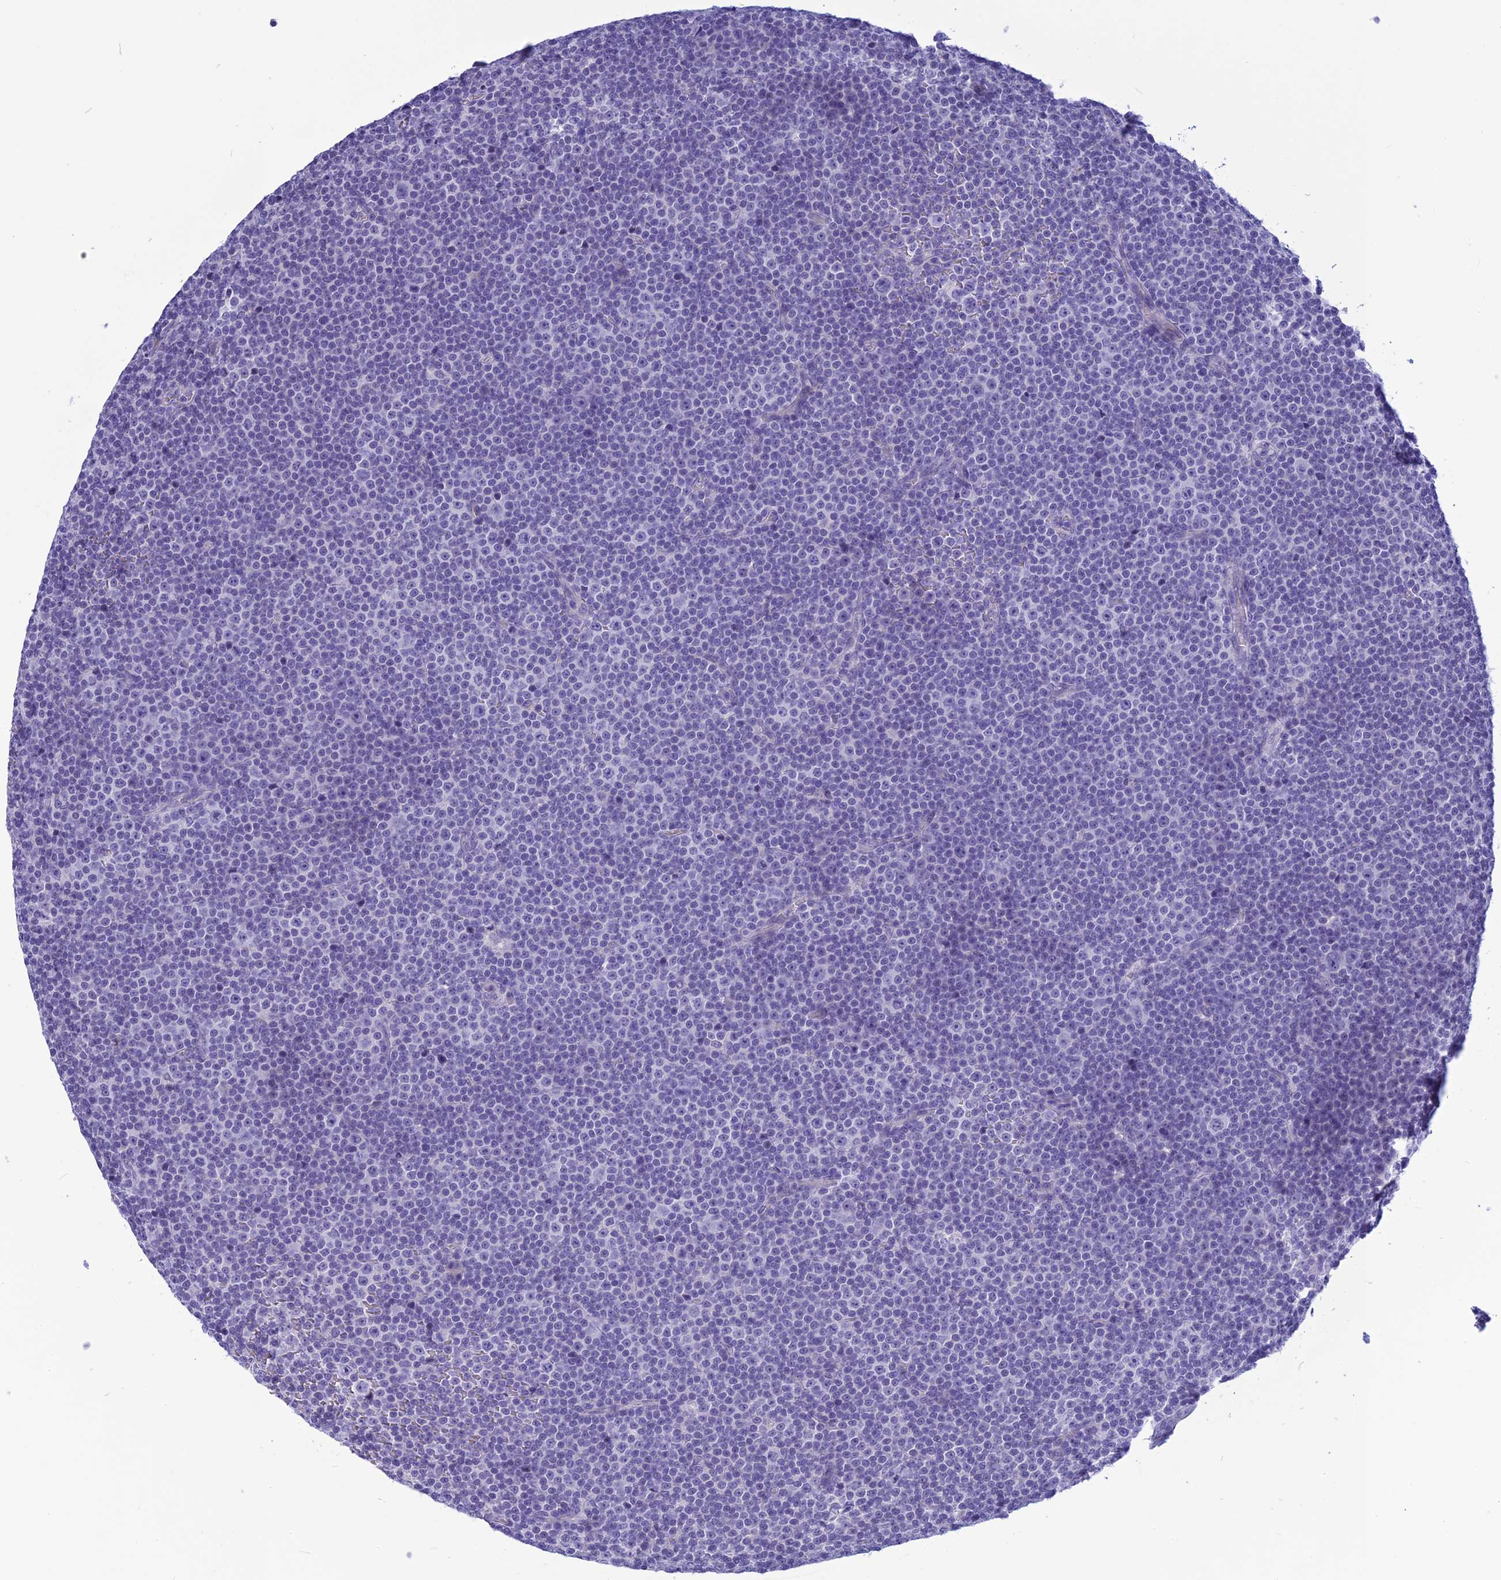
{"staining": {"intensity": "negative", "quantity": "none", "location": "none"}, "tissue": "lymphoma", "cell_type": "Tumor cells", "image_type": "cancer", "snomed": [{"axis": "morphology", "description": "Malignant lymphoma, non-Hodgkin's type, Low grade"}, {"axis": "topography", "description": "Lymph node"}], "caption": "Image shows no significant protein staining in tumor cells of malignant lymphoma, non-Hodgkin's type (low-grade). Nuclei are stained in blue.", "gene": "BBS2", "patient": {"sex": "female", "age": 67}}